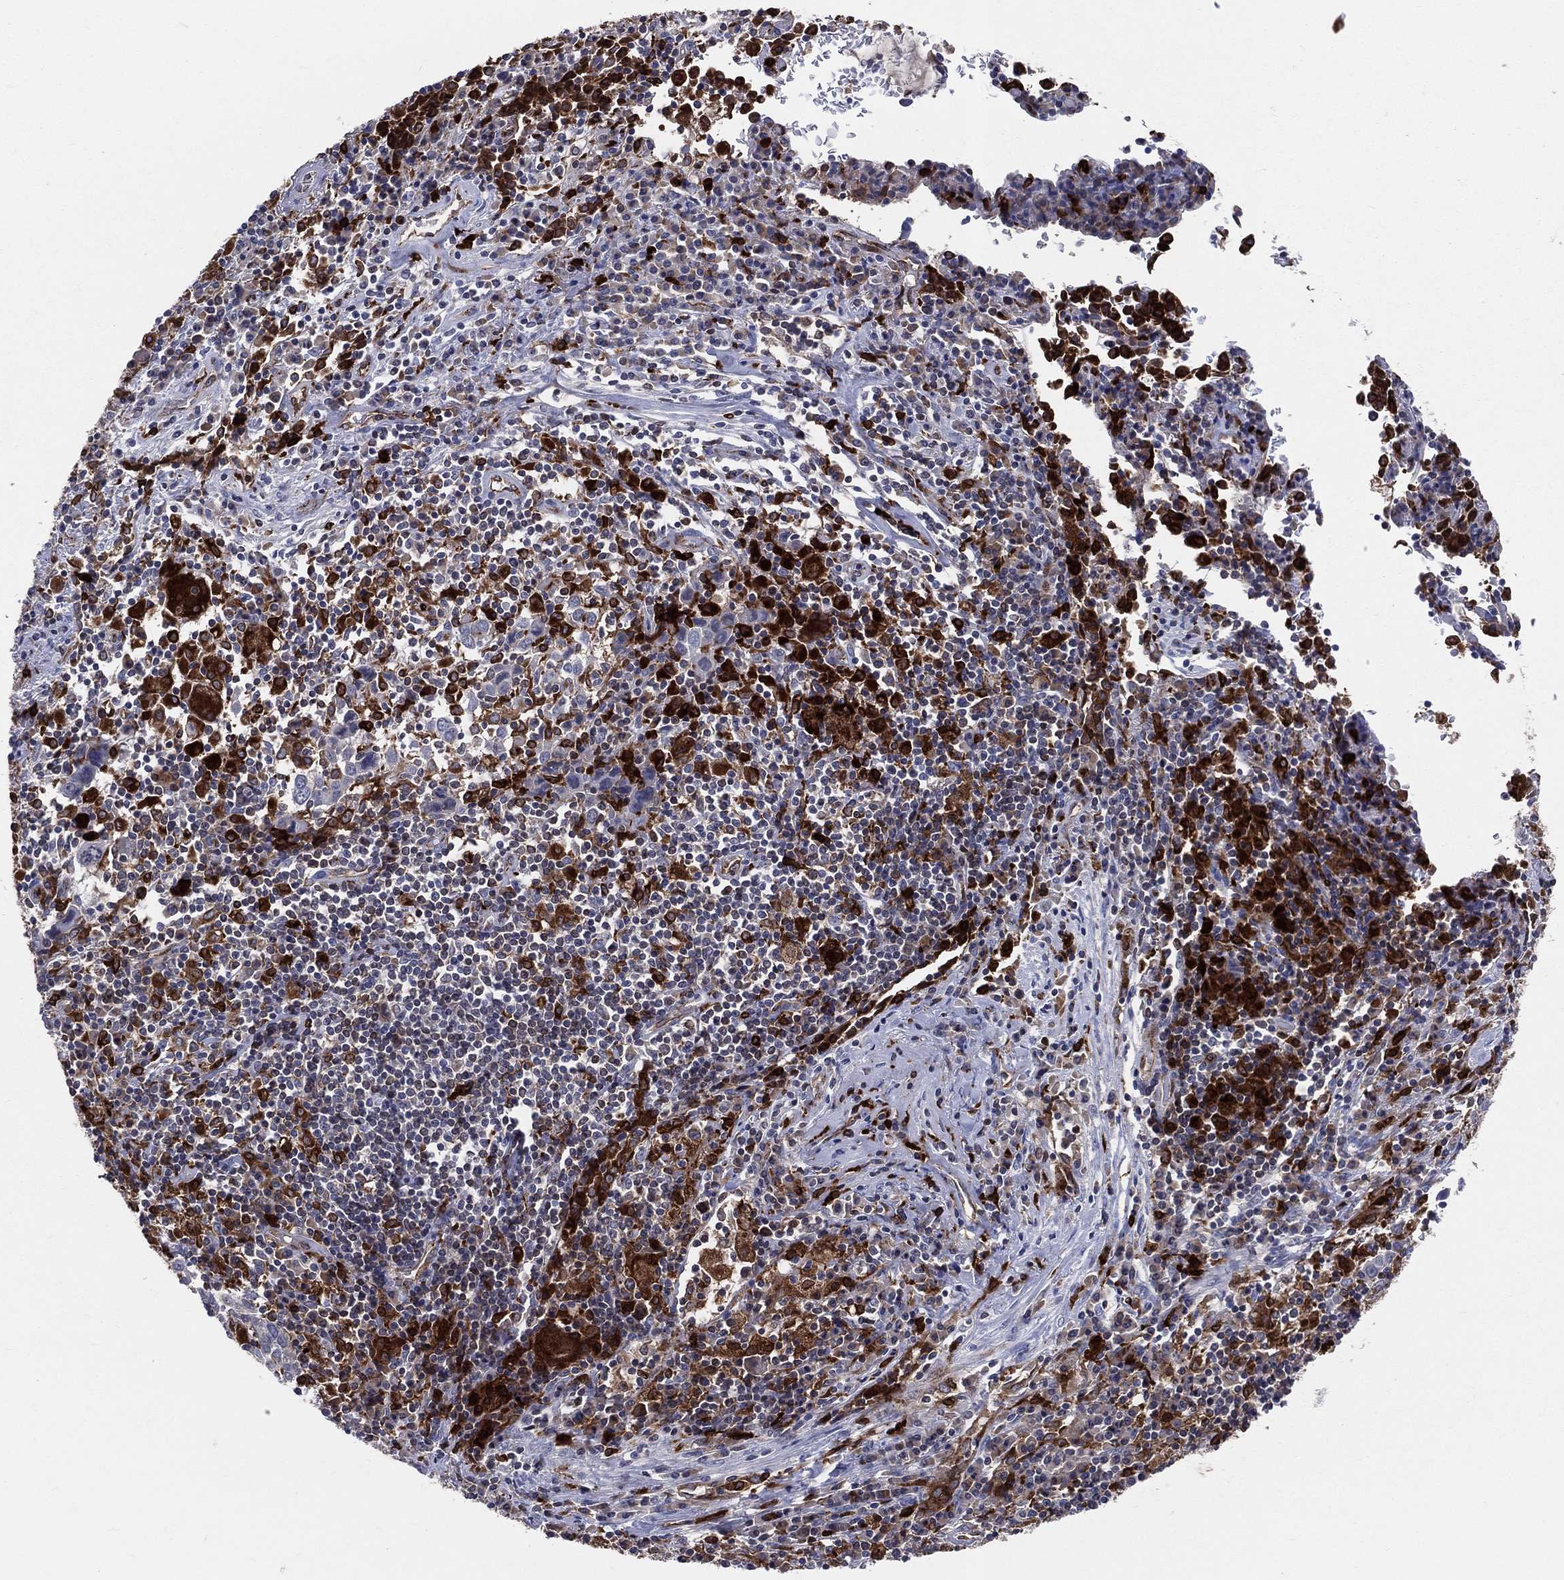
{"staining": {"intensity": "strong", "quantity": "<25%", "location": "cytoplasmic/membranous"}, "tissue": "lung cancer", "cell_type": "Tumor cells", "image_type": "cancer", "snomed": [{"axis": "morphology", "description": "Squamous cell carcinoma, NOS"}, {"axis": "topography", "description": "Lung"}], "caption": "Brown immunohistochemical staining in squamous cell carcinoma (lung) reveals strong cytoplasmic/membranous staining in approximately <25% of tumor cells.", "gene": "CD74", "patient": {"sex": "male", "age": 57}}